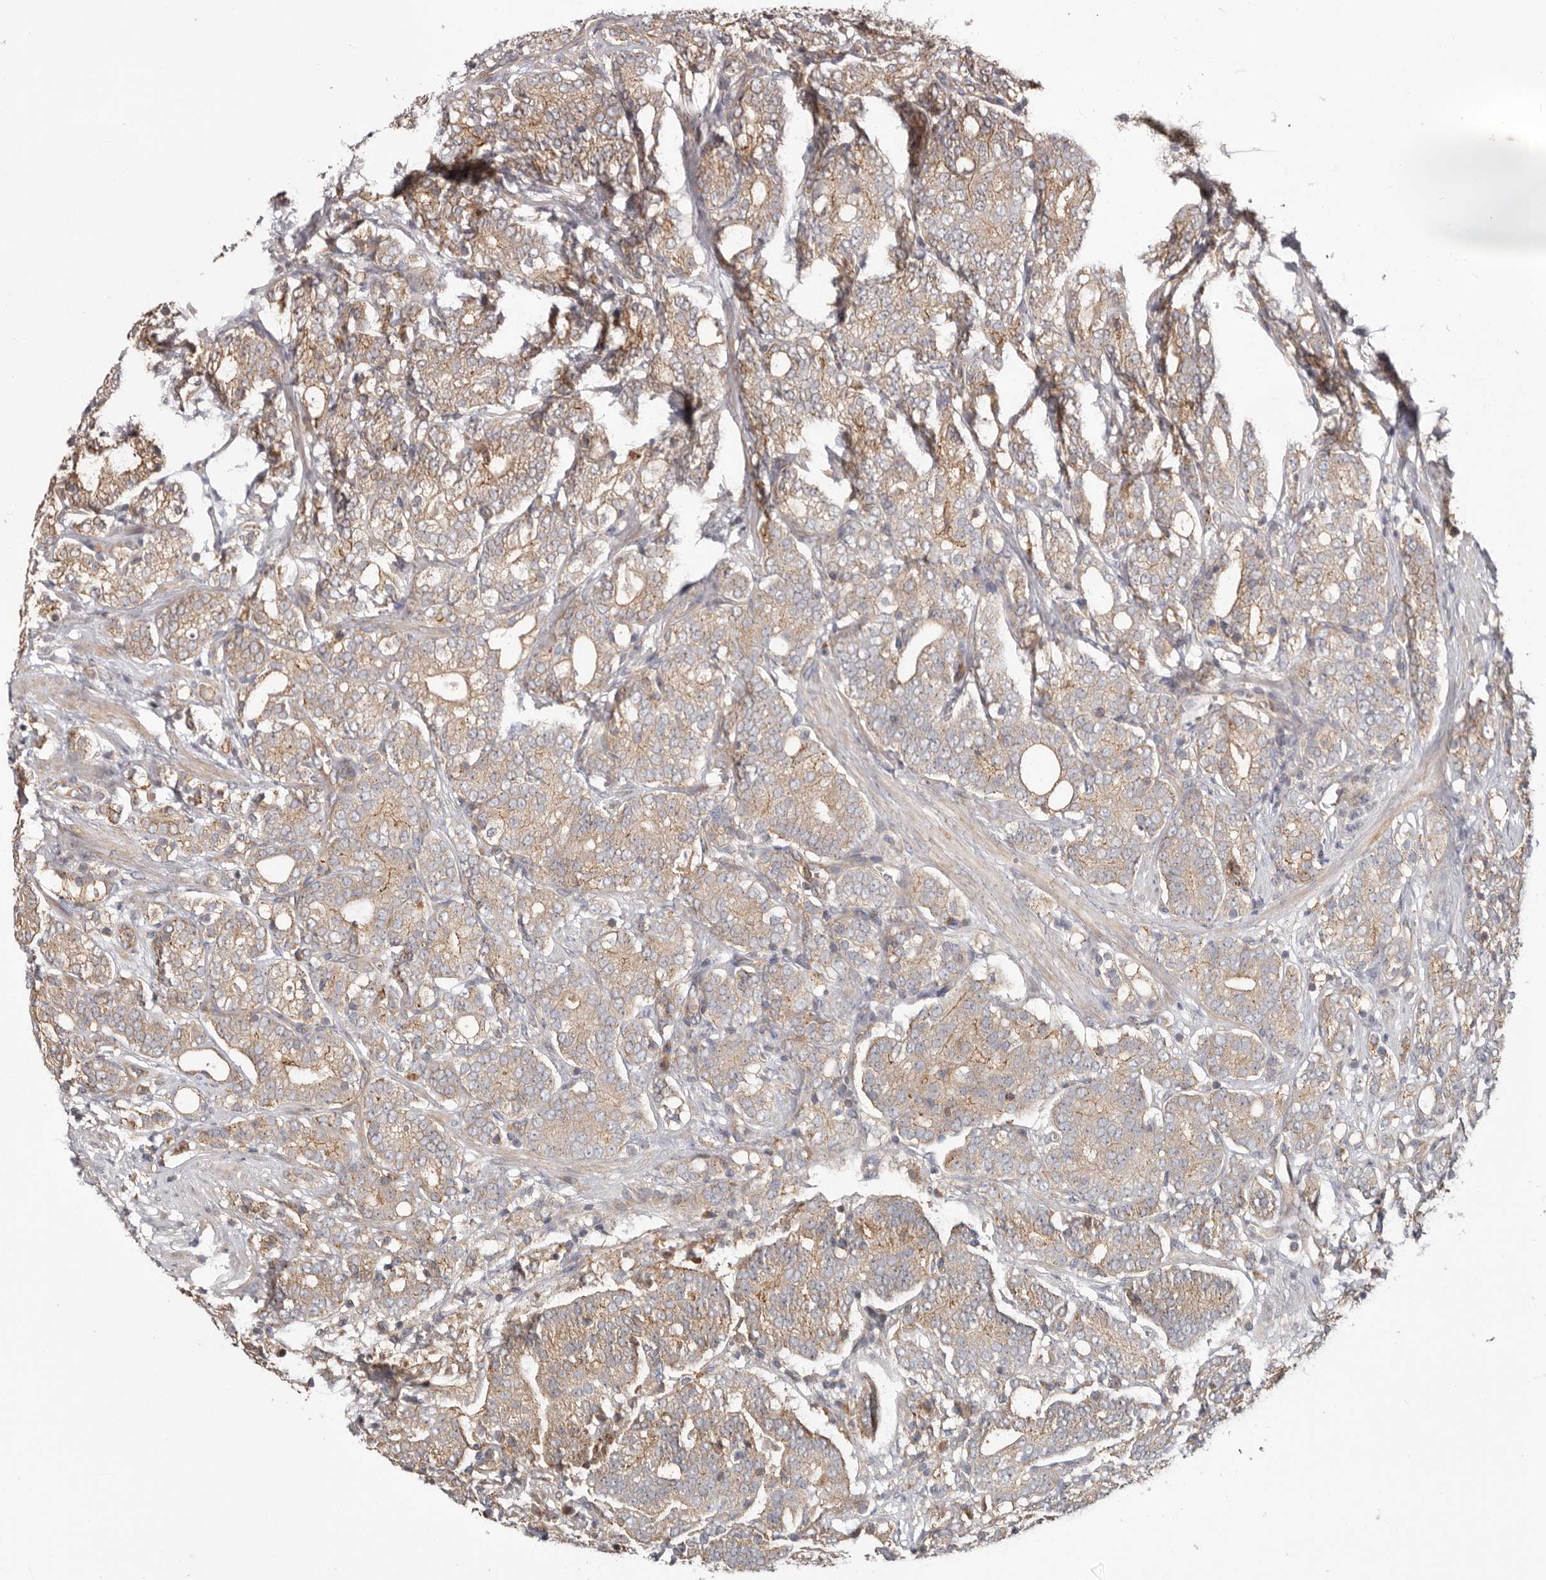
{"staining": {"intensity": "weak", "quantity": ">75%", "location": "cytoplasmic/membranous"}, "tissue": "prostate cancer", "cell_type": "Tumor cells", "image_type": "cancer", "snomed": [{"axis": "morphology", "description": "Adenocarcinoma, High grade"}, {"axis": "topography", "description": "Prostate"}], "caption": "An image showing weak cytoplasmic/membranous positivity in approximately >75% of tumor cells in high-grade adenocarcinoma (prostate), as visualized by brown immunohistochemical staining.", "gene": "TMUB1", "patient": {"sex": "male", "age": 57}}